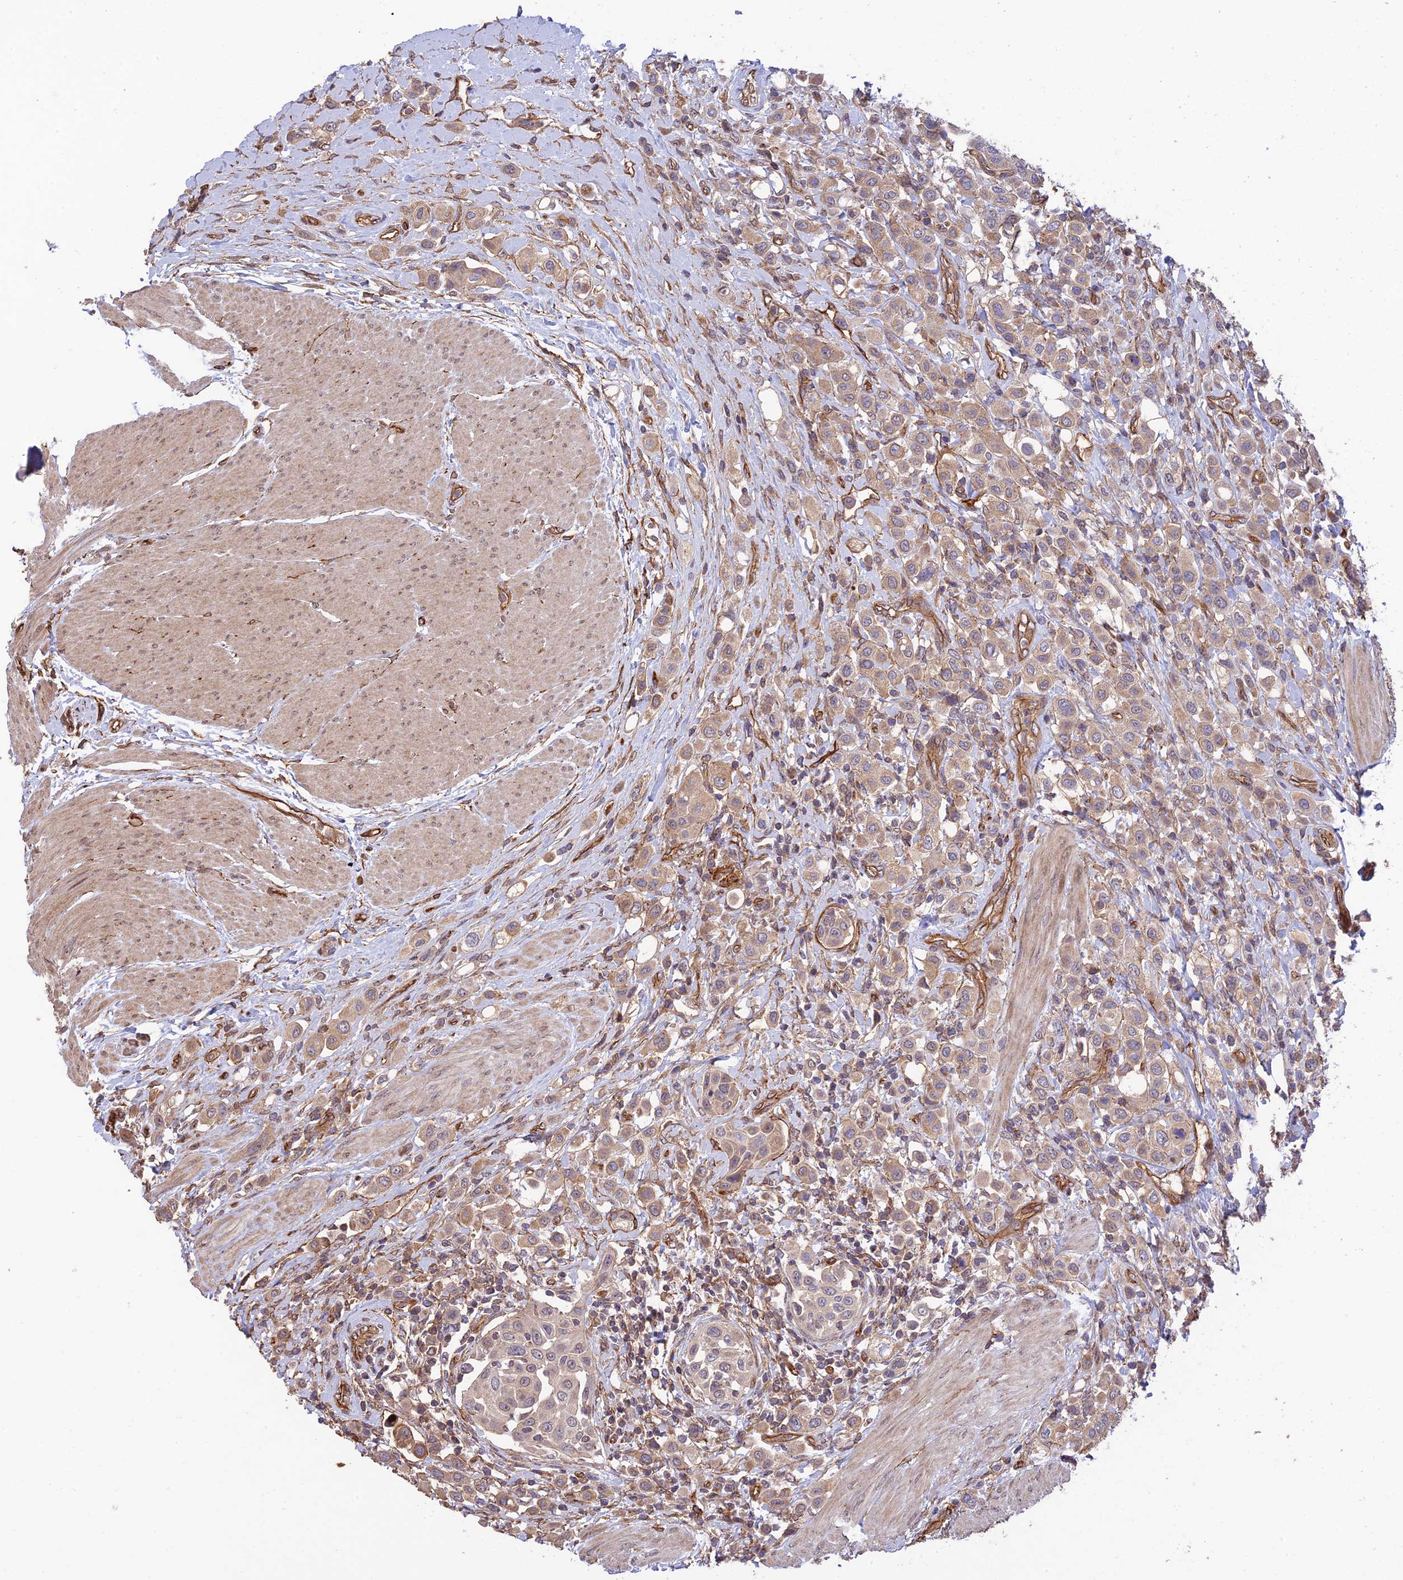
{"staining": {"intensity": "weak", "quantity": "25%-75%", "location": "cytoplasmic/membranous"}, "tissue": "urothelial cancer", "cell_type": "Tumor cells", "image_type": "cancer", "snomed": [{"axis": "morphology", "description": "Urothelial carcinoma, High grade"}, {"axis": "topography", "description": "Urinary bladder"}], "caption": "A brown stain shows weak cytoplasmic/membranous positivity of a protein in urothelial cancer tumor cells.", "gene": "HOMER2", "patient": {"sex": "male", "age": 50}}